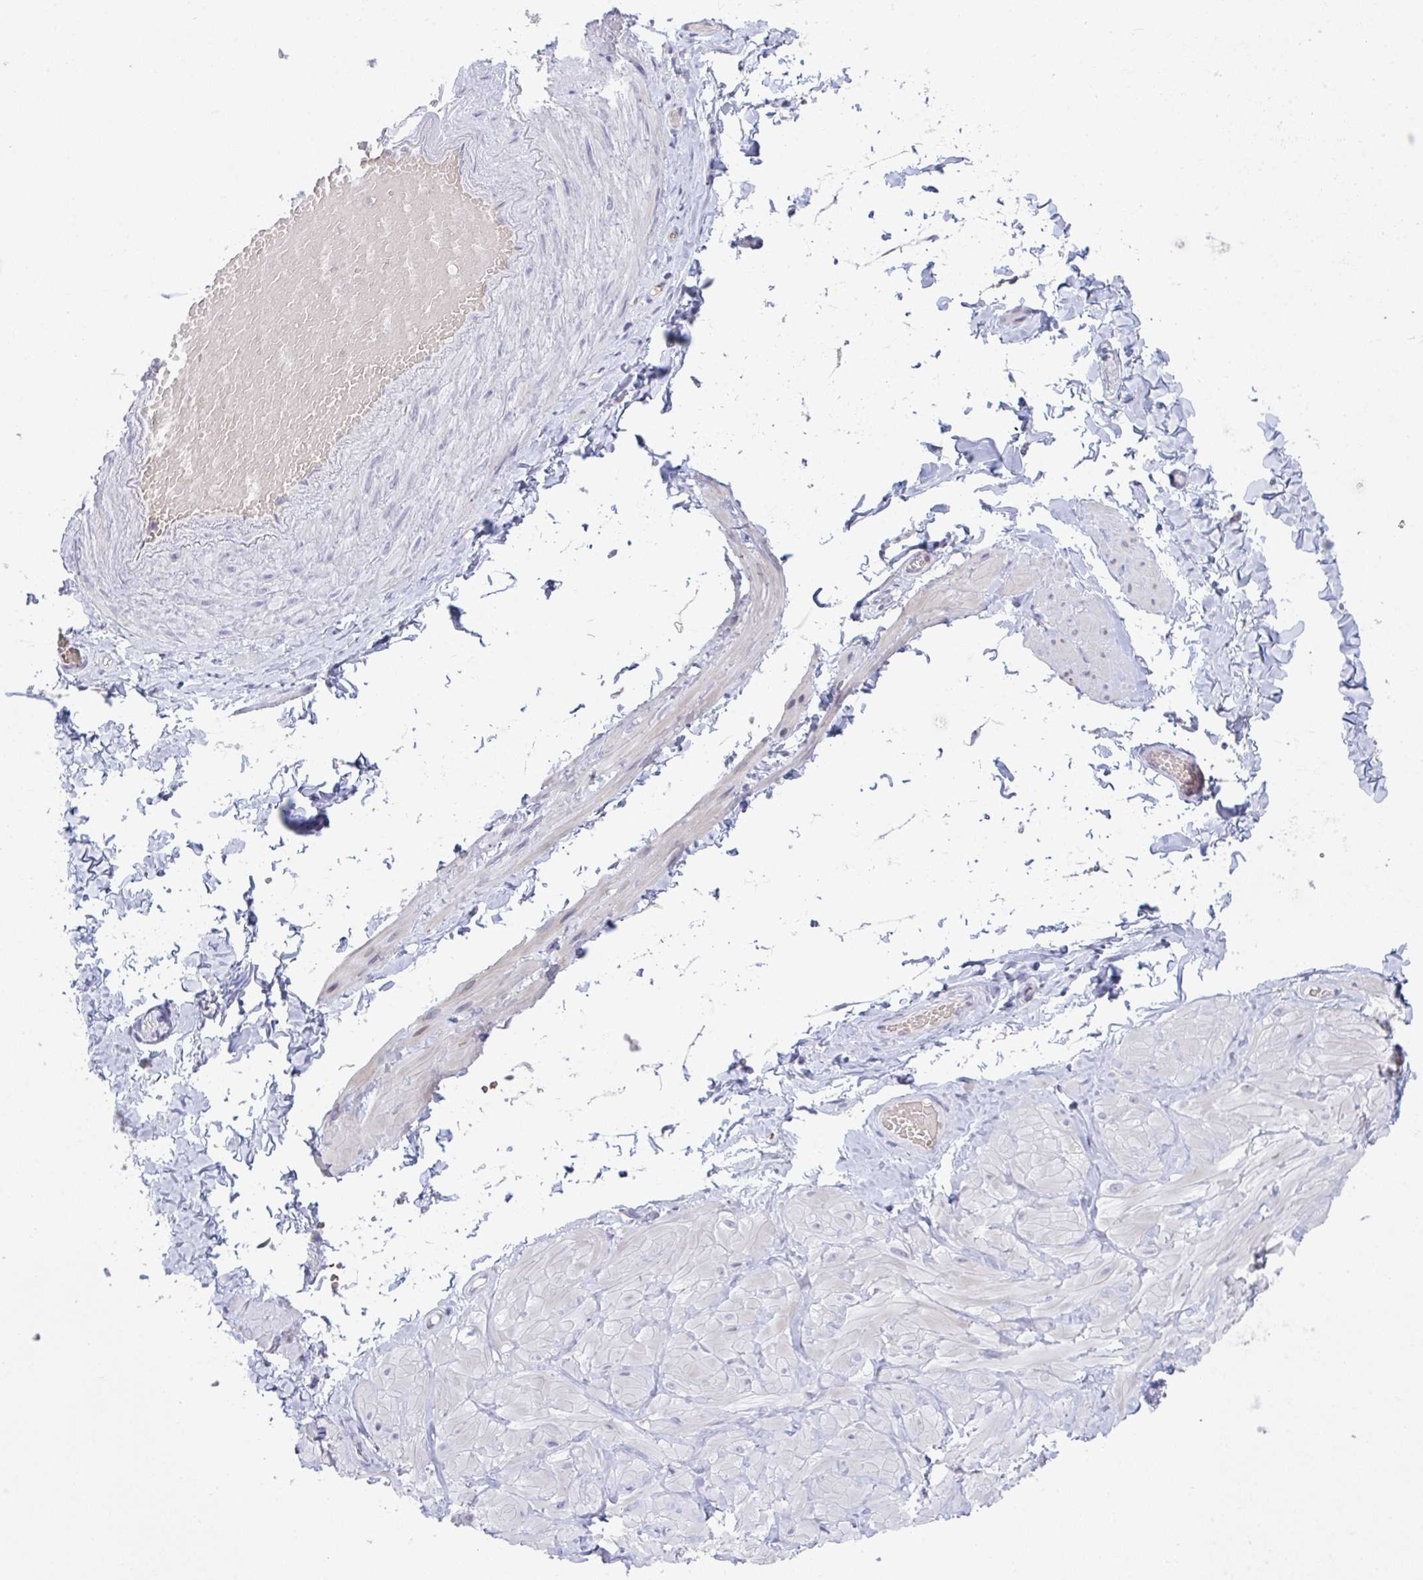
{"staining": {"intensity": "negative", "quantity": "none", "location": "none"}, "tissue": "adipose tissue", "cell_type": "Adipocytes", "image_type": "normal", "snomed": [{"axis": "morphology", "description": "Normal tissue, NOS"}, {"axis": "topography", "description": "Soft tissue"}, {"axis": "topography", "description": "Adipose tissue"}, {"axis": "topography", "description": "Vascular tissue"}, {"axis": "topography", "description": "Peripheral nerve tissue"}], "caption": "Immunohistochemical staining of benign adipose tissue exhibits no significant staining in adipocytes.", "gene": "RIOK1", "patient": {"sex": "male", "age": 29}}